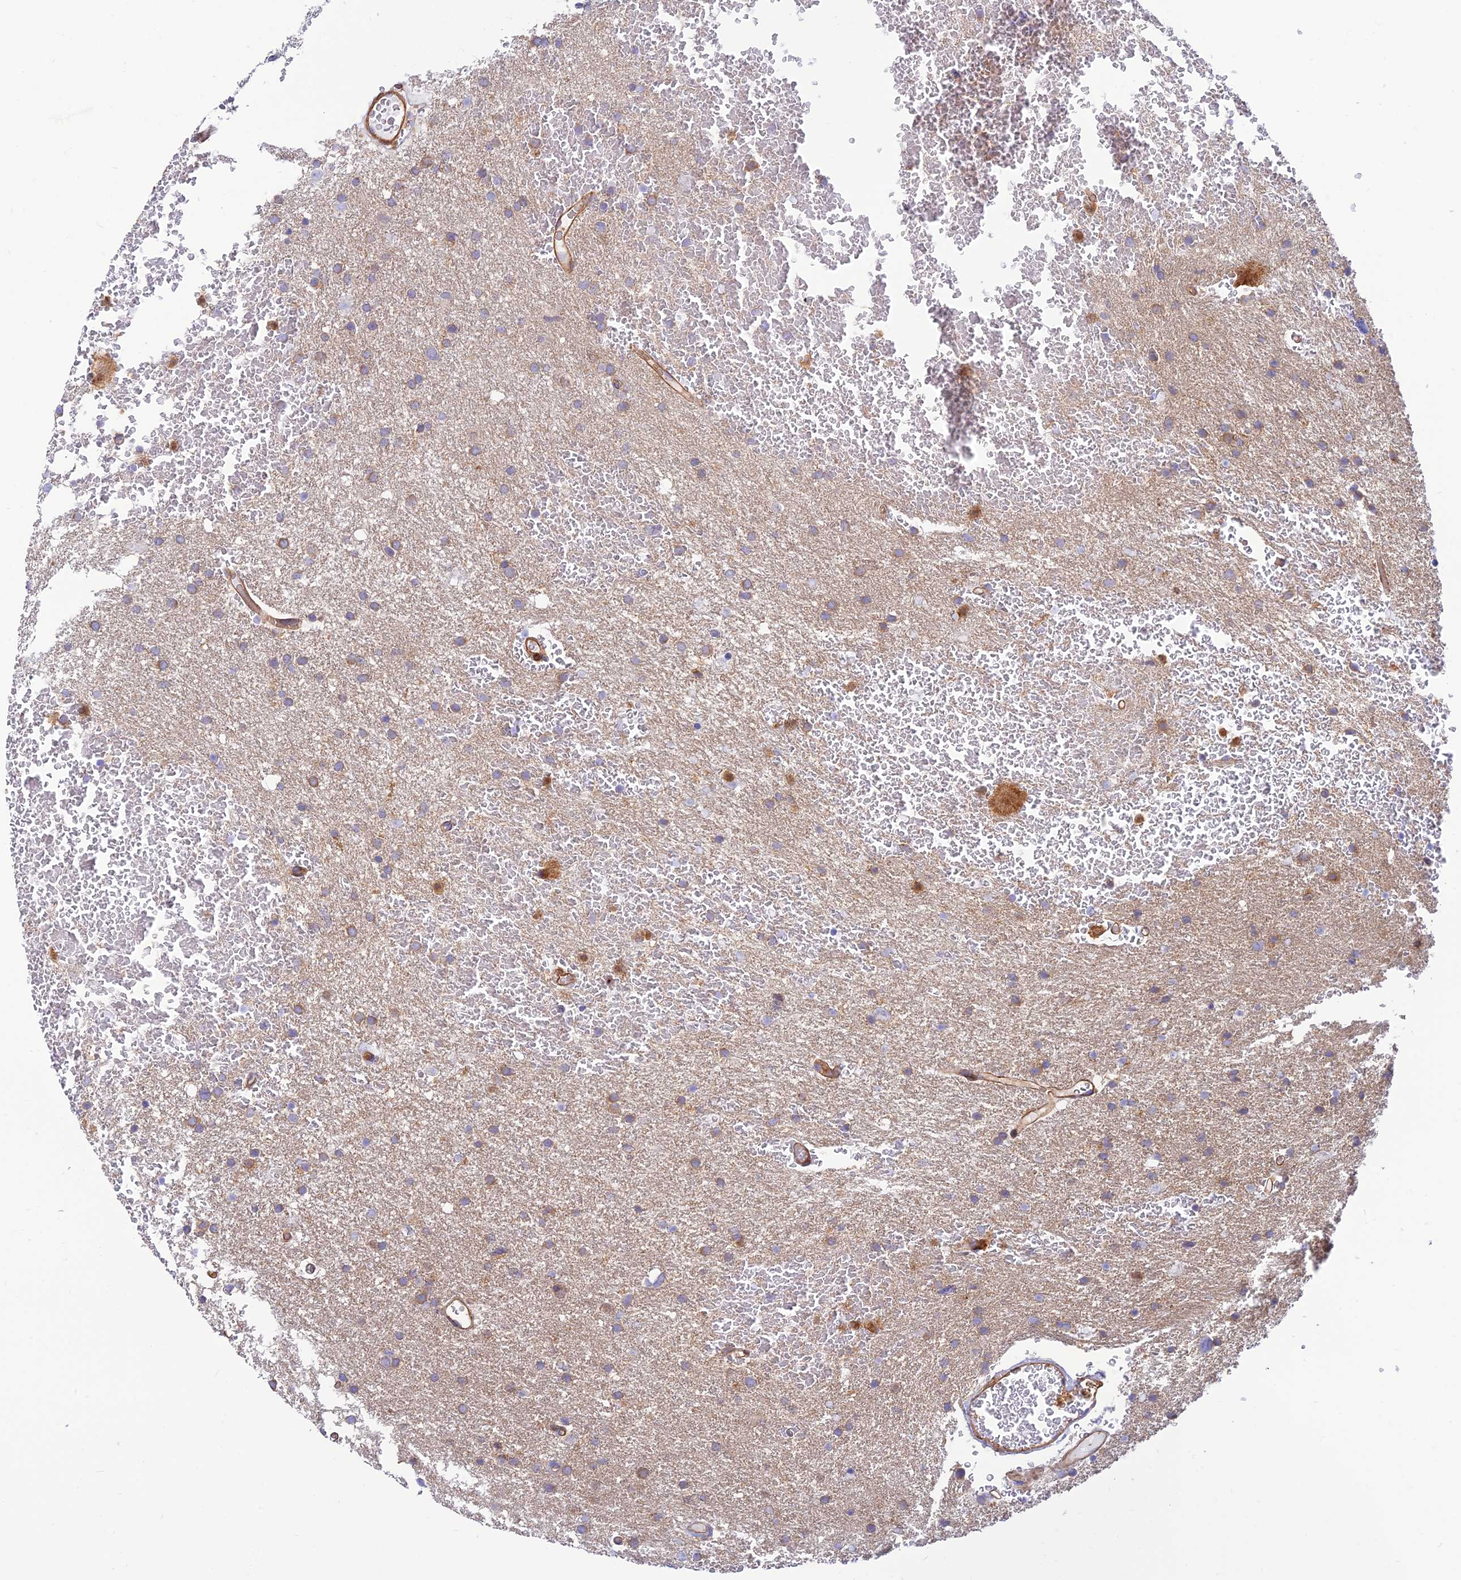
{"staining": {"intensity": "moderate", "quantity": "<25%", "location": "cytoplasmic/membranous"}, "tissue": "glioma", "cell_type": "Tumor cells", "image_type": "cancer", "snomed": [{"axis": "morphology", "description": "Glioma, malignant, High grade"}, {"axis": "topography", "description": "Cerebral cortex"}], "caption": "Tumor cells exhibit moderate cytoplasmic/membranous expression in approximately <25% of cells in glioma.", "gene": "PPP1R12C", "patient": {"sex": "female", "age": 36}}